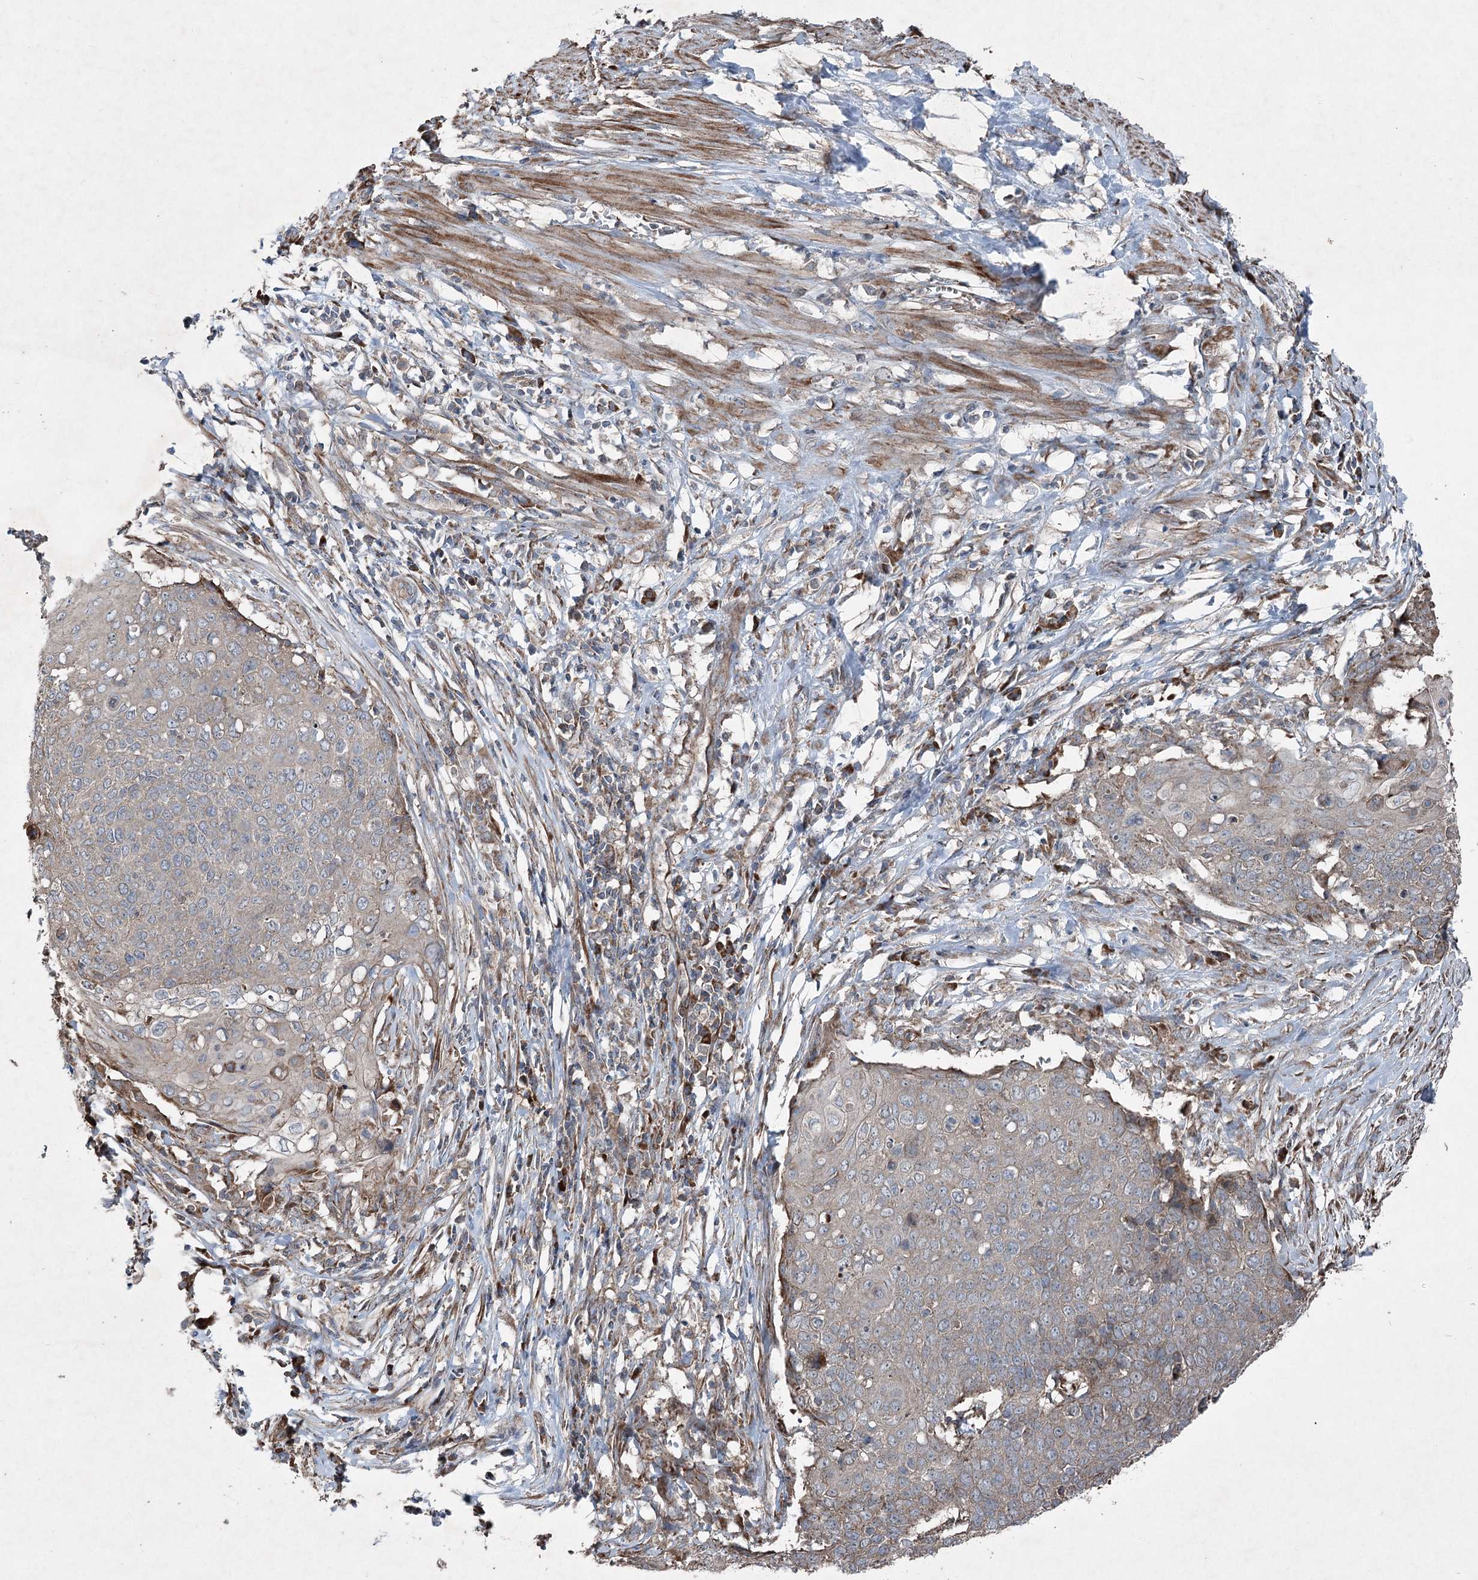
{"staining": {"intensity": "negative", "quantity": "none", "location": "none"}, "tissue": "cervical cancer", "cell_type": "Tumor cells", "image_type": "cancer", "snomed": [{"axis": "morphology", "description": "Squamous cell carcinoma, NOS"}, {"axis": "topography", "description": "Cervix"}], "caption": "Immunohistochemistry micrograph of human cervical cancer stained for a protein (brown), which shows no staining in tumor cells.", "gene": "SERINC5", "patient": {"sex": "female", "age": 39}}